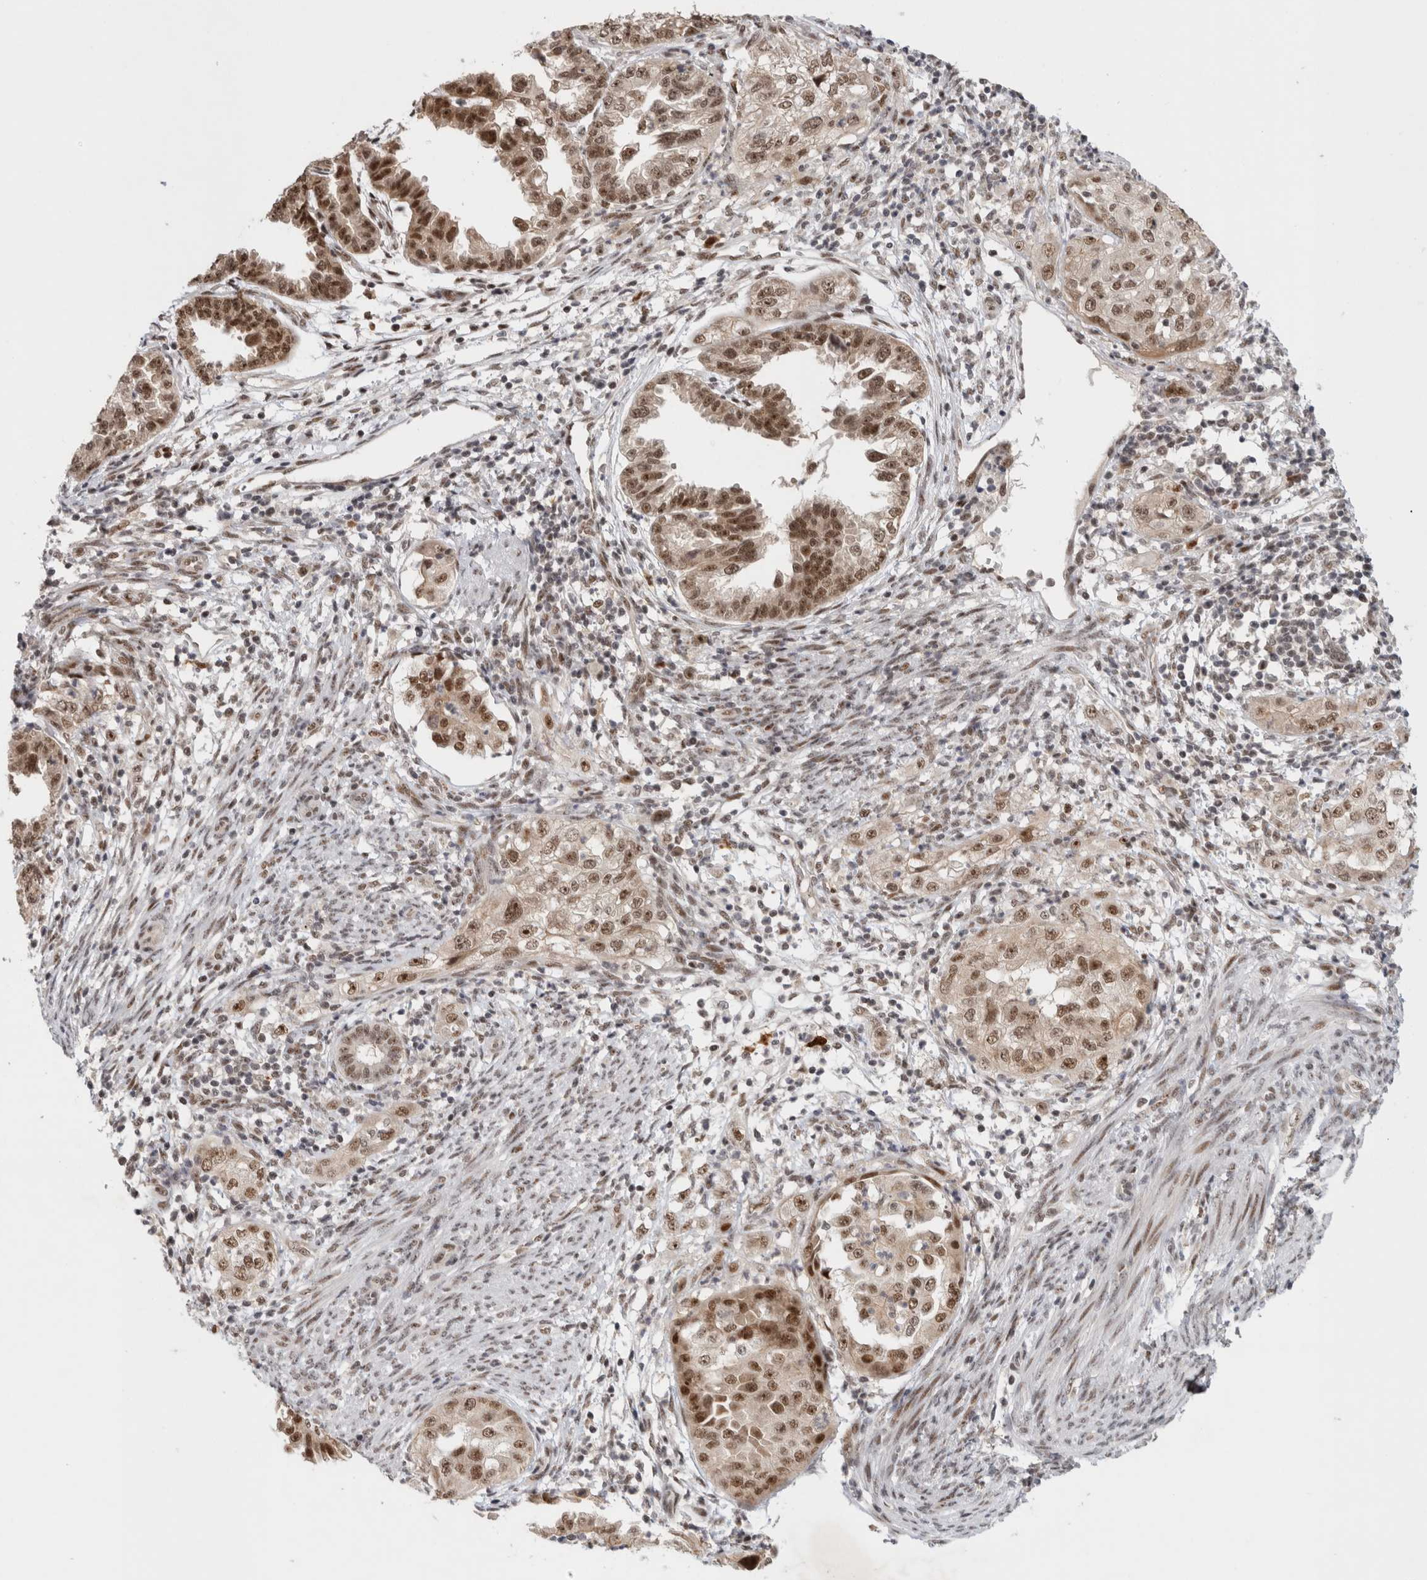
{"staining": {"intensity": "moderate", "quantity": ">75%", "location": "nuclear"}, "tissue": "endometrial cancer", "cell_type": "Tumor cells", "image_type": "cancer", "snomed": [{"axis": "morphology", "description": "Adenocarcinoma, NOS"}, {"axis": "topography", "description": "Endometrium"}], "caption": "Immunohistochemical staining of endometrial cancer displays medium levels of moderate nuclear expression in approximately >75% of tumor cells.", "gene": "HESX1", "patient": {"sex": "female", "age": 85}}